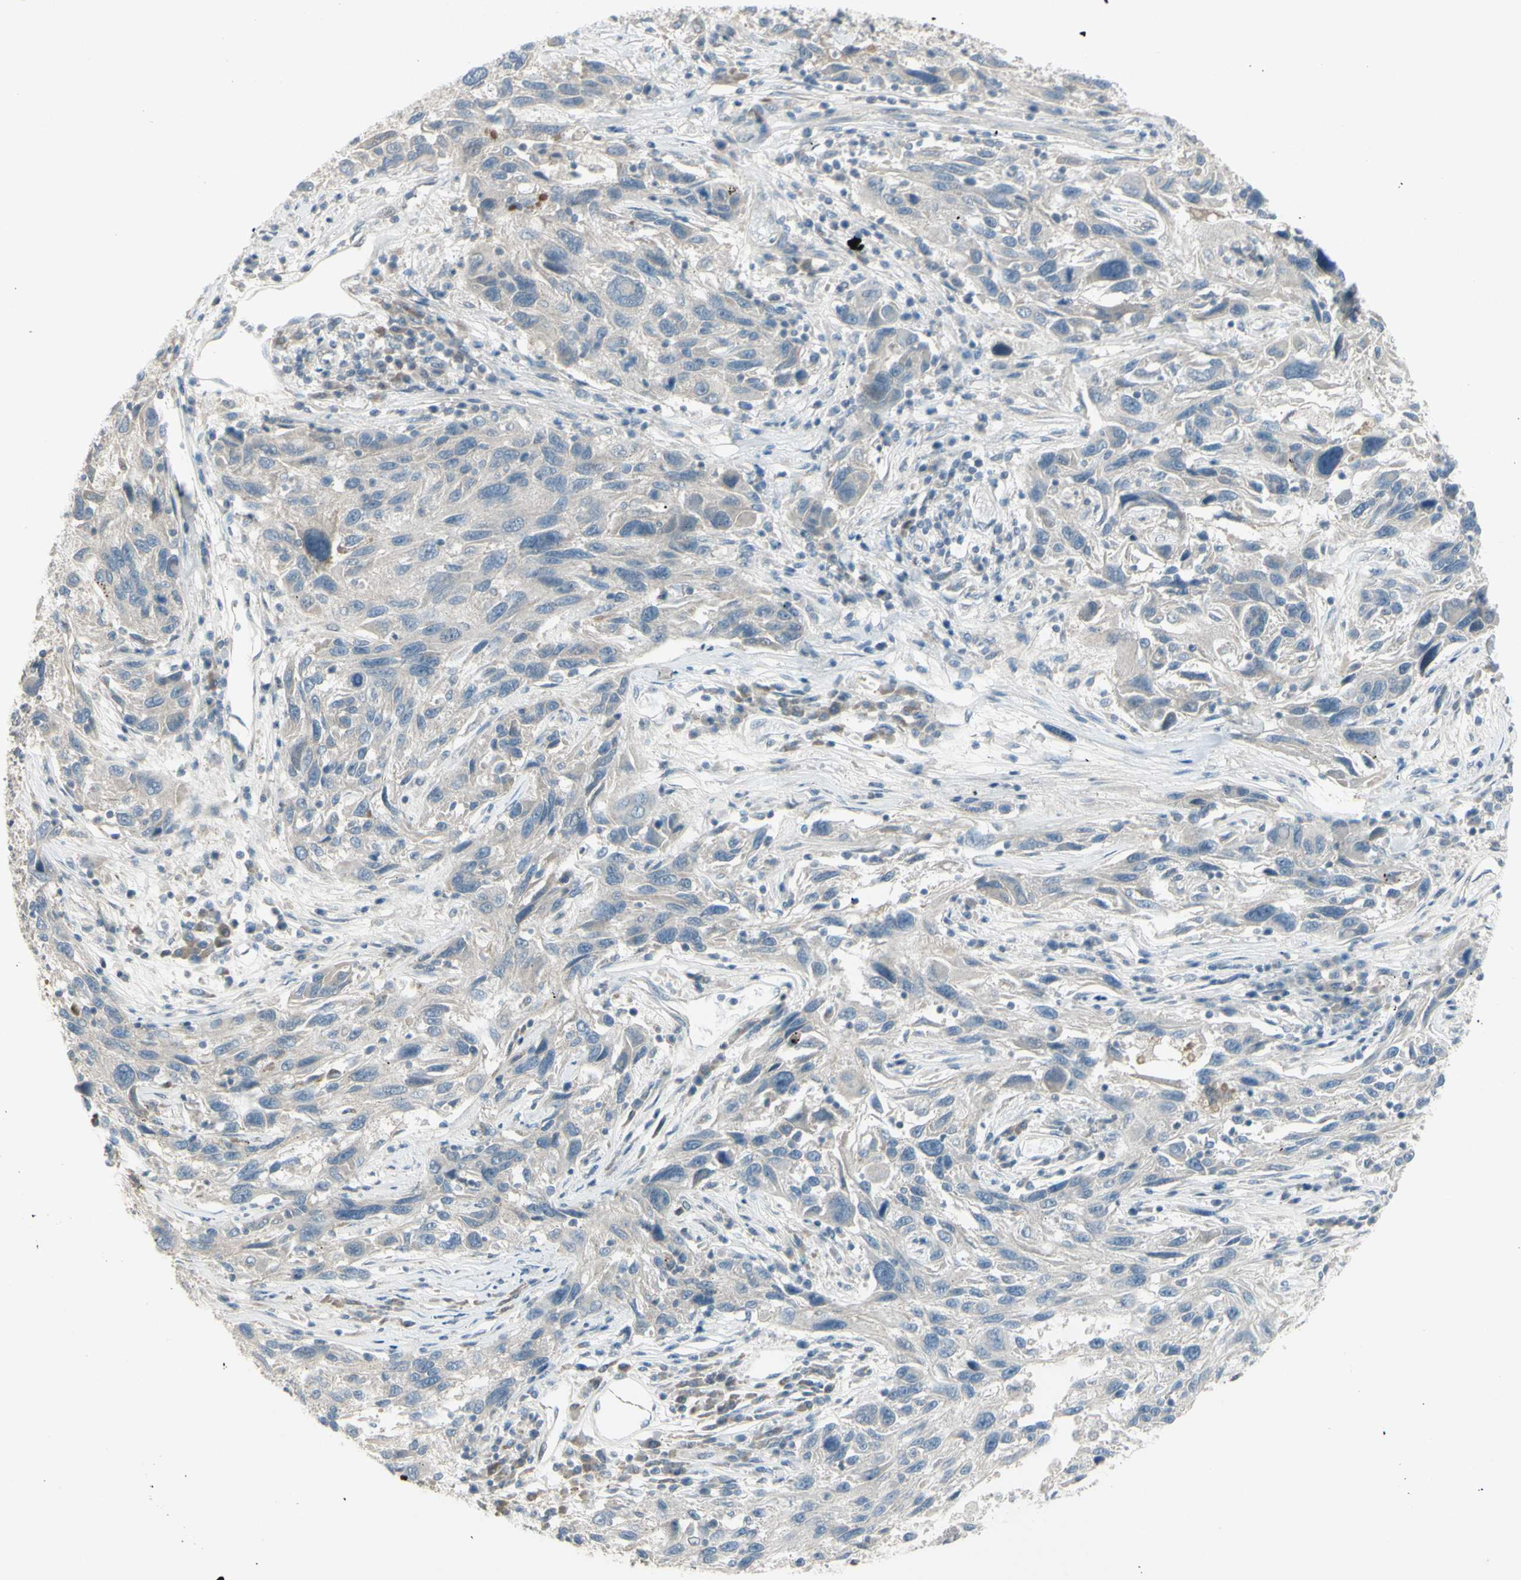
{"staining": {"intensity": "negative", "quantity": "none", "location": "none"}, "tissue": "melanoma", "cell_type": "Tumor cells", "image_type": "cancer", "snomed": [{"axis": "morphology", "description": "Malignant melanoma, NOS"}, {"axis": "topography", "description": "Skin"}], "caption": "An IHC image of malignant melanoma is shown. There is no staining in tumor cells of malignant melanoma.", "gene": "SH3GL2", "patient": {"sex": "male", "age": 53}}